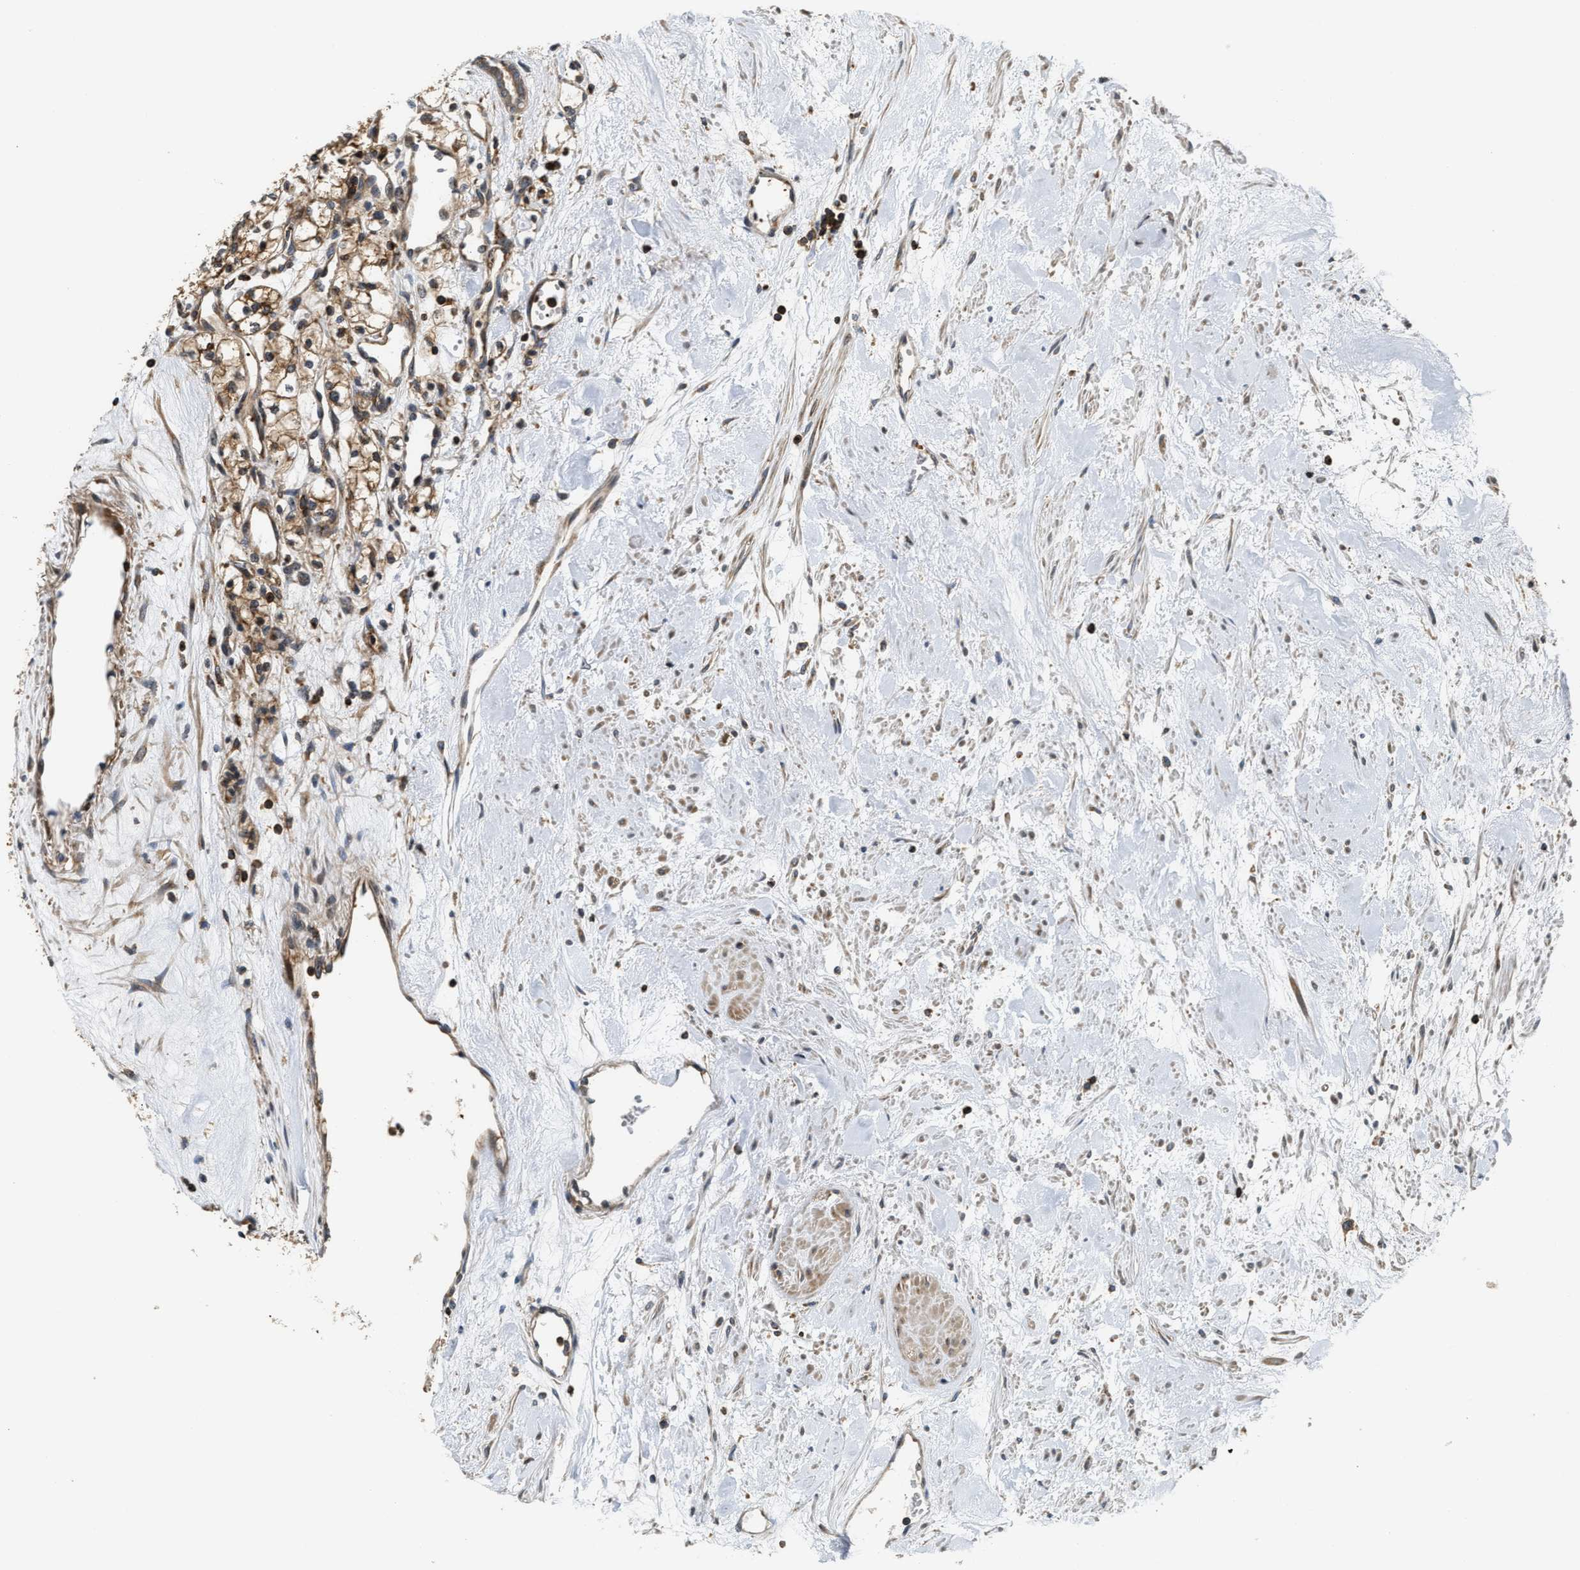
{"staining": {"intensity": "moderate", "quantity": ">75%", "location": "cytoplasmic/membranous"}, "tissue": "renal cancer", "cell_type": "Tumor cells", "image_type": "cancer", "snomed": [{"axis": "morphology", "description": "Adenocarcinoma, NOS"}, {"axis": "topography", "description": "Kidney"}], "caption": "There is medium levels of moderate cytoplasmic/membranous expression in tumor cells of renal cancer (adenocarcinoma), as demonstrated by immunohistochemical staining (brown color).", "gene": "SNX5", "patient": {"sex": "male", "age": 59}}